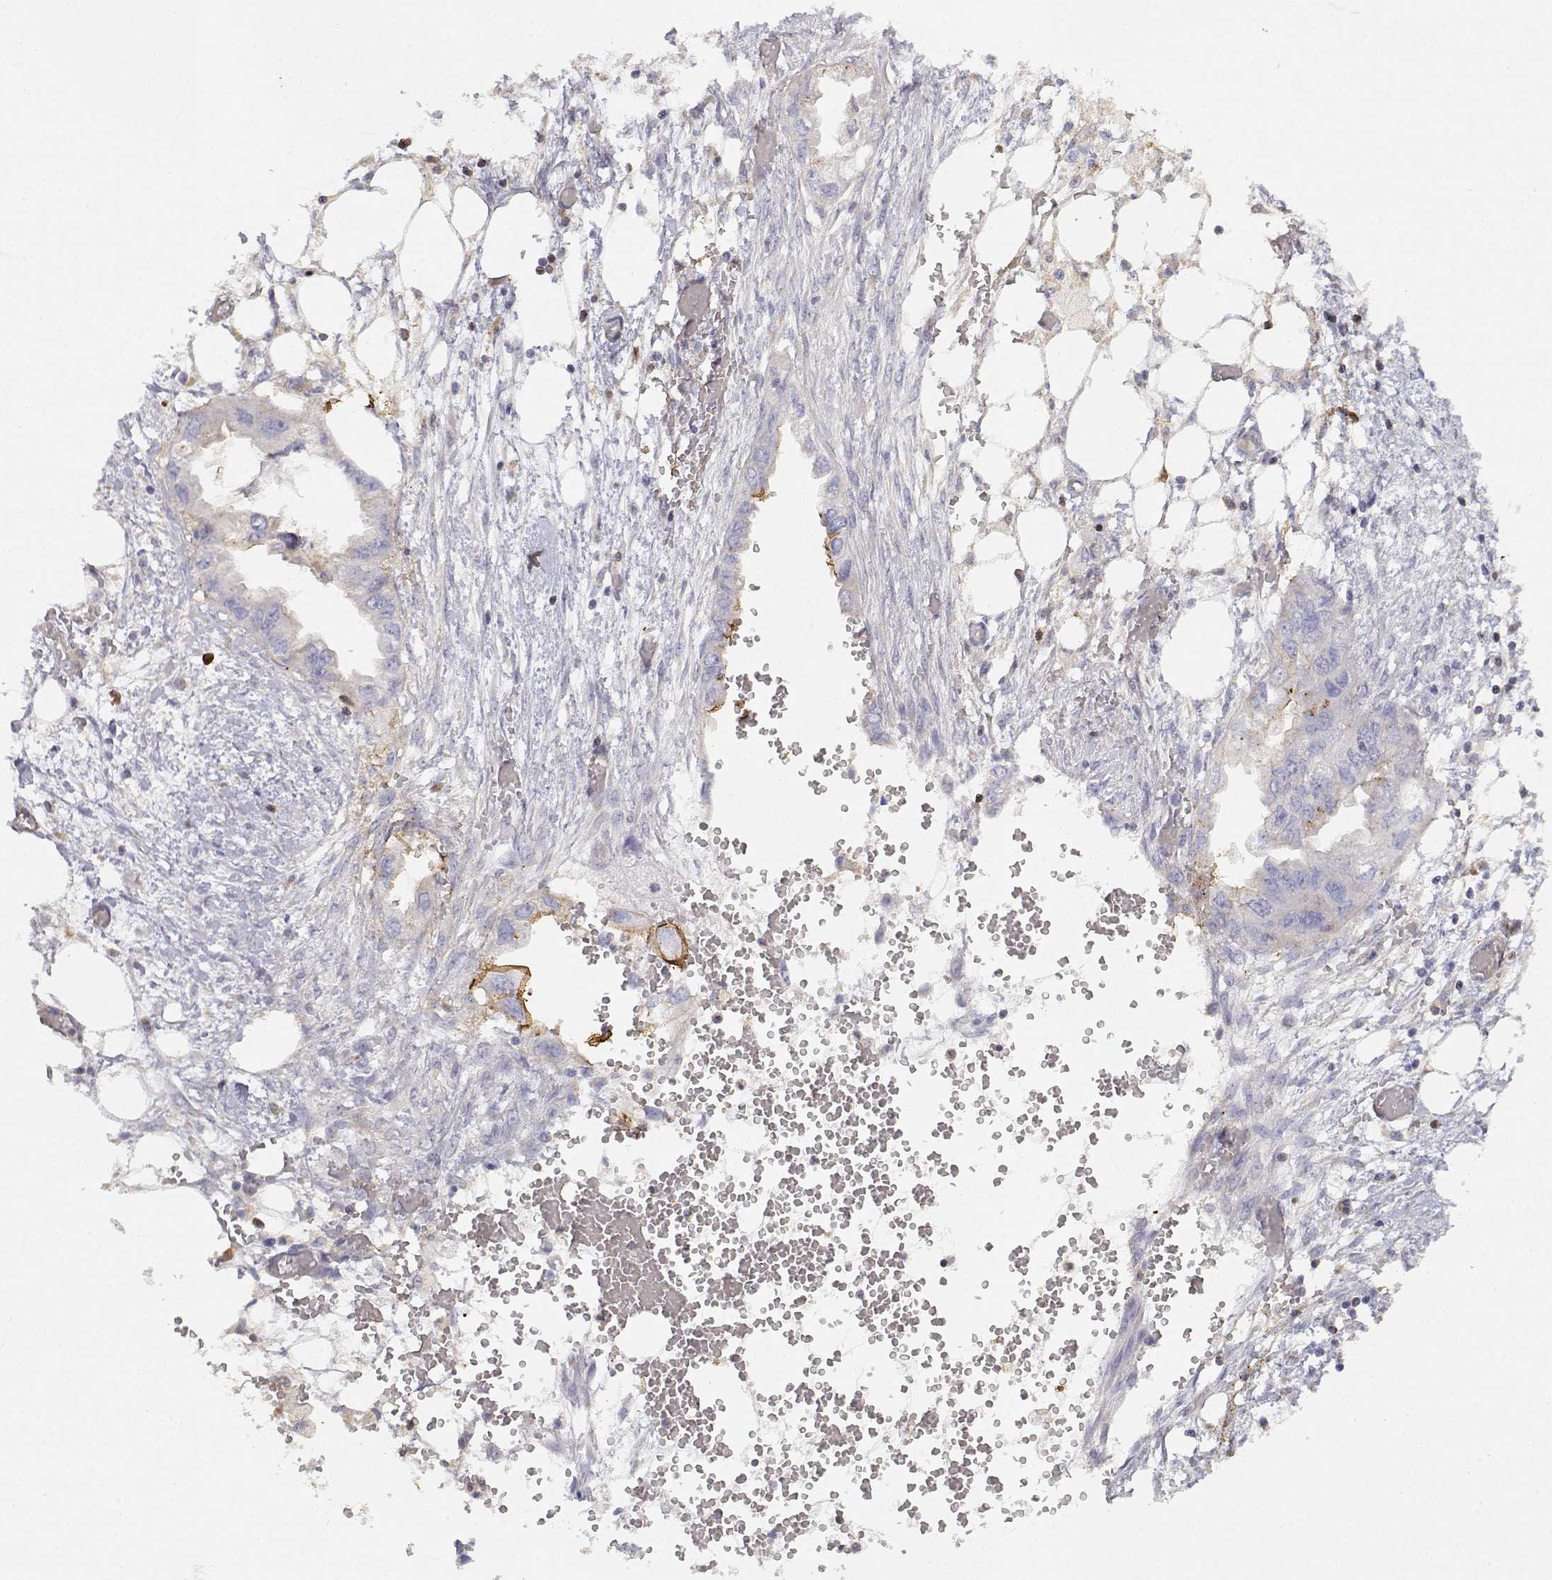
{"staining": {"intensity": "negative", "quantity": "none", "location": "none"}, "tissue": "endometrial cancer", "cell_type": "Tumor cells", "image_type": "cancer", "snomed": [{"axis": "morphology", "description": "Adenocarcinoma, NOS"}, {"axis": "morphology", "description": "Adenocarcinoma, metastatic, NOS"}, {"axis": "topography", "description": "Adipose tissue"}, {"axis": "topography", "description": "Endometrium"}], "caption": "Immunohistochemistry micrograph of neoplastic tissue: endometrial cancer (metastatic adenocarcinoma) stained with DAB demonstrates no significant protein staining in tumor cells.", "gene": "ADA", "patient": {"sex": "female", "age": 67}}